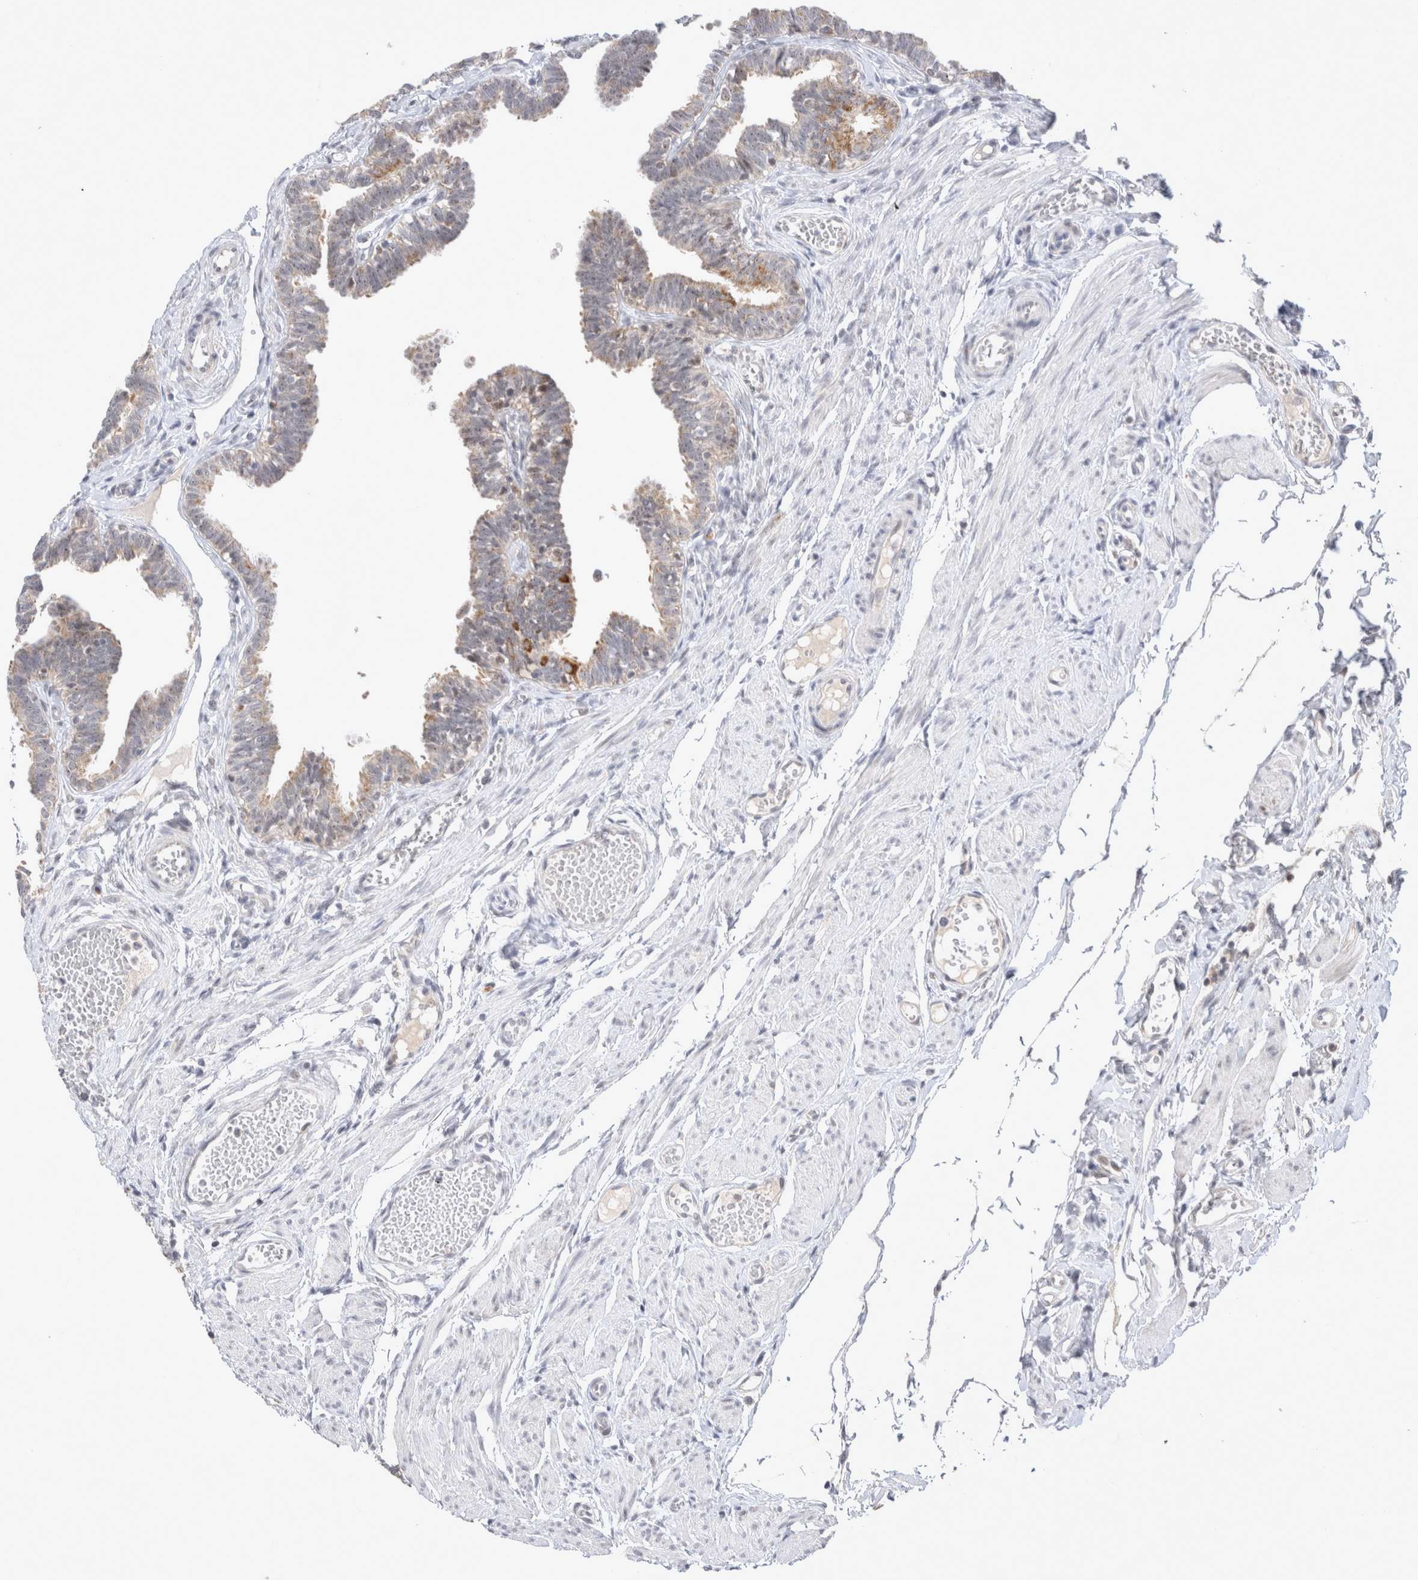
{"staining": {"intensity": "weak", "quantity": "25%-75%", "location": "cytoplasmic/membranous,nuclear"}, "tissue": "fallopian tube", "cell_type": "Glandular cells", "image_type": "normal", "snomed": [{"axis": "morphology", "description": "Normal tissue, NOS"}, {"axis": "topography", "description": "Fallopian tube"}, {"axis": "topography", "description": "Ovary"}], "caption": "Weak cytoplasmic/membranous,nuclear protein positivity is present in about 25%-75% of glandular cells in fallopian tube.", "gene": "MRPL37", "patient": {"sex": "female", "age": 23}}